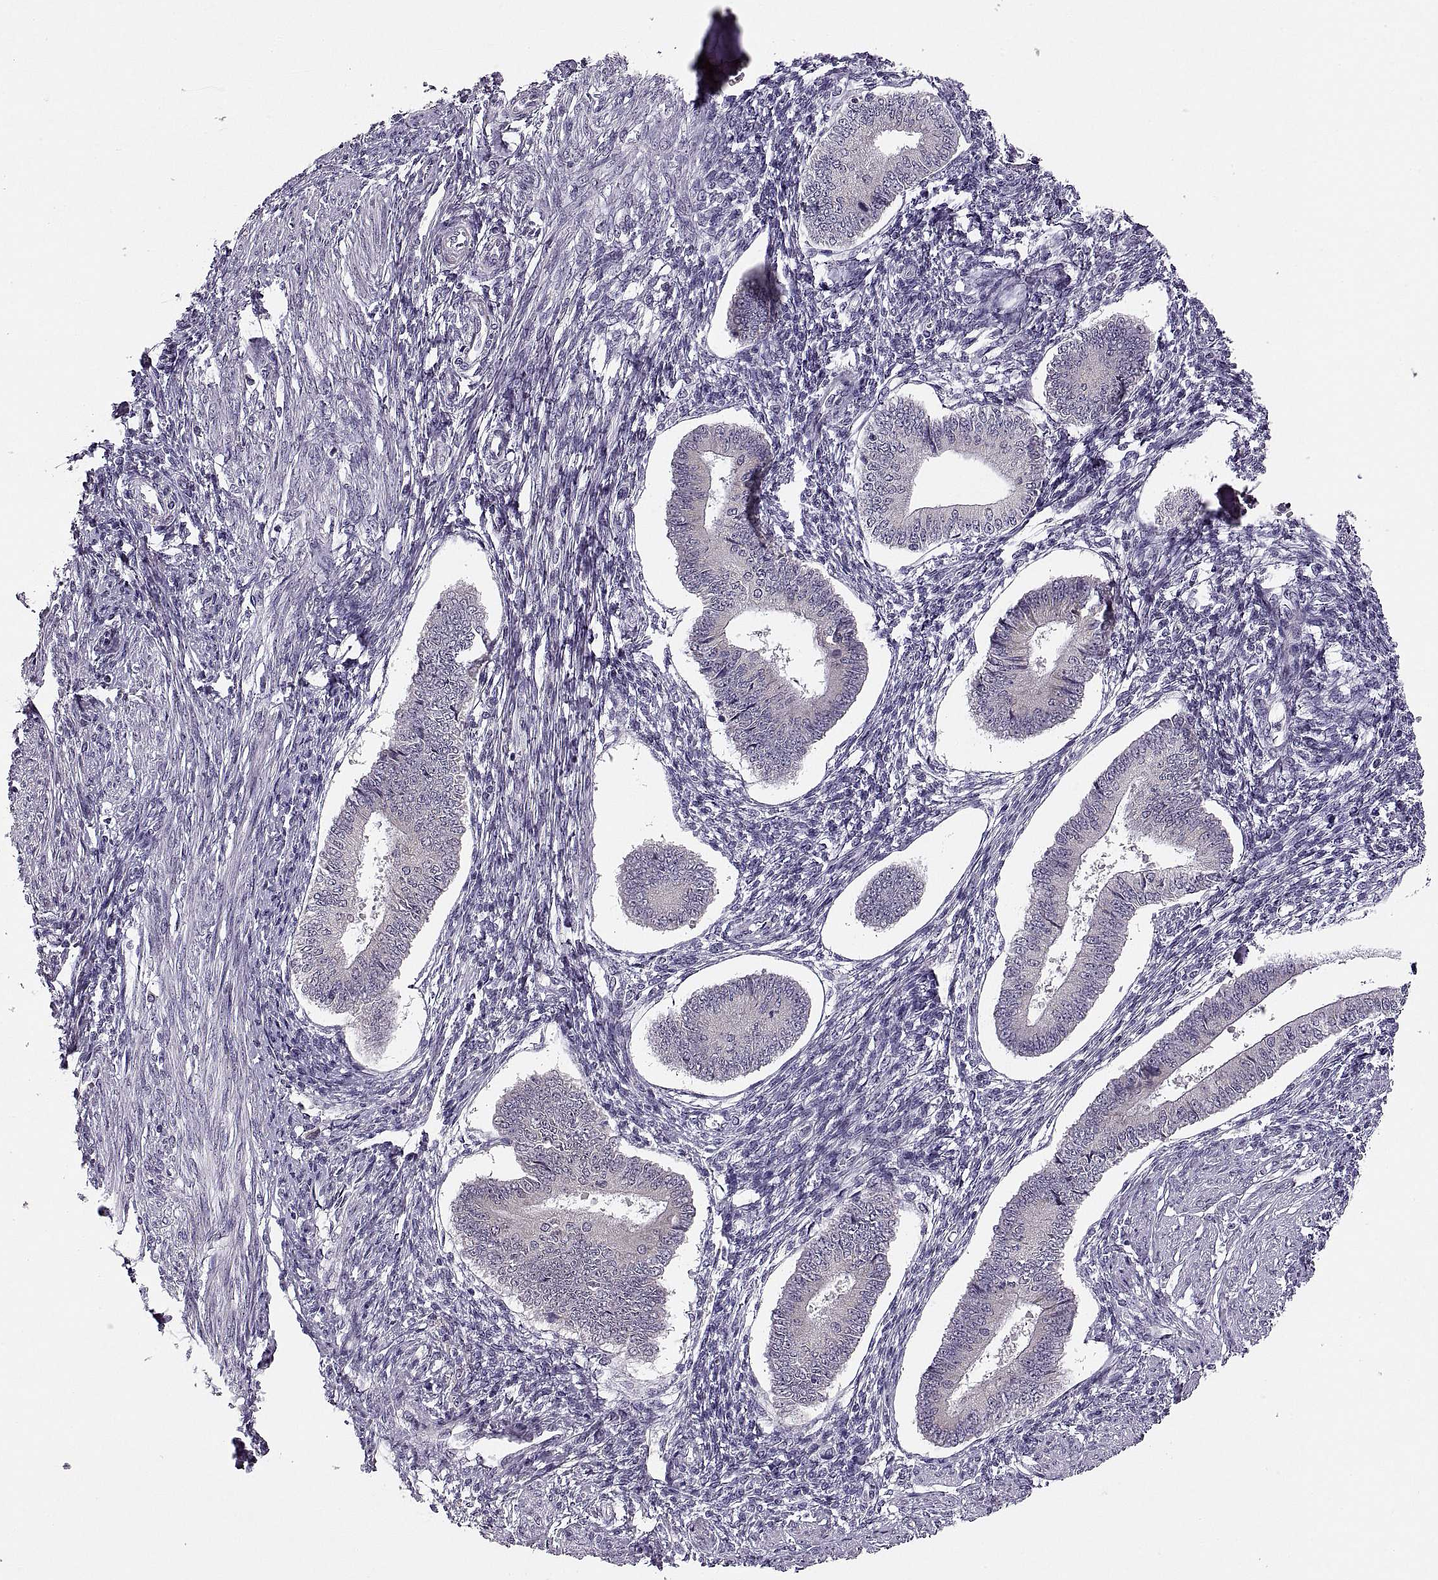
{"staining": {"intensity": "negative", "quantity": "none", "location": "none"}, "tissue": "endometrium", "cell_type": "Cells in endometrial stroma", "image_type": "normal", "snomed": [{"axis": "morphology", "description": "Normal tissue, NOS"}, {"axis": "topography", "description": "Endometrium"}], "caption": "High power microscopy histopathology image of an IHC histopathology image of normal endometrium, revealing no significant staining in cells in endometrial stroma.", "gene": "ADH6", "patient": {"sex": "female", "age": 42}}